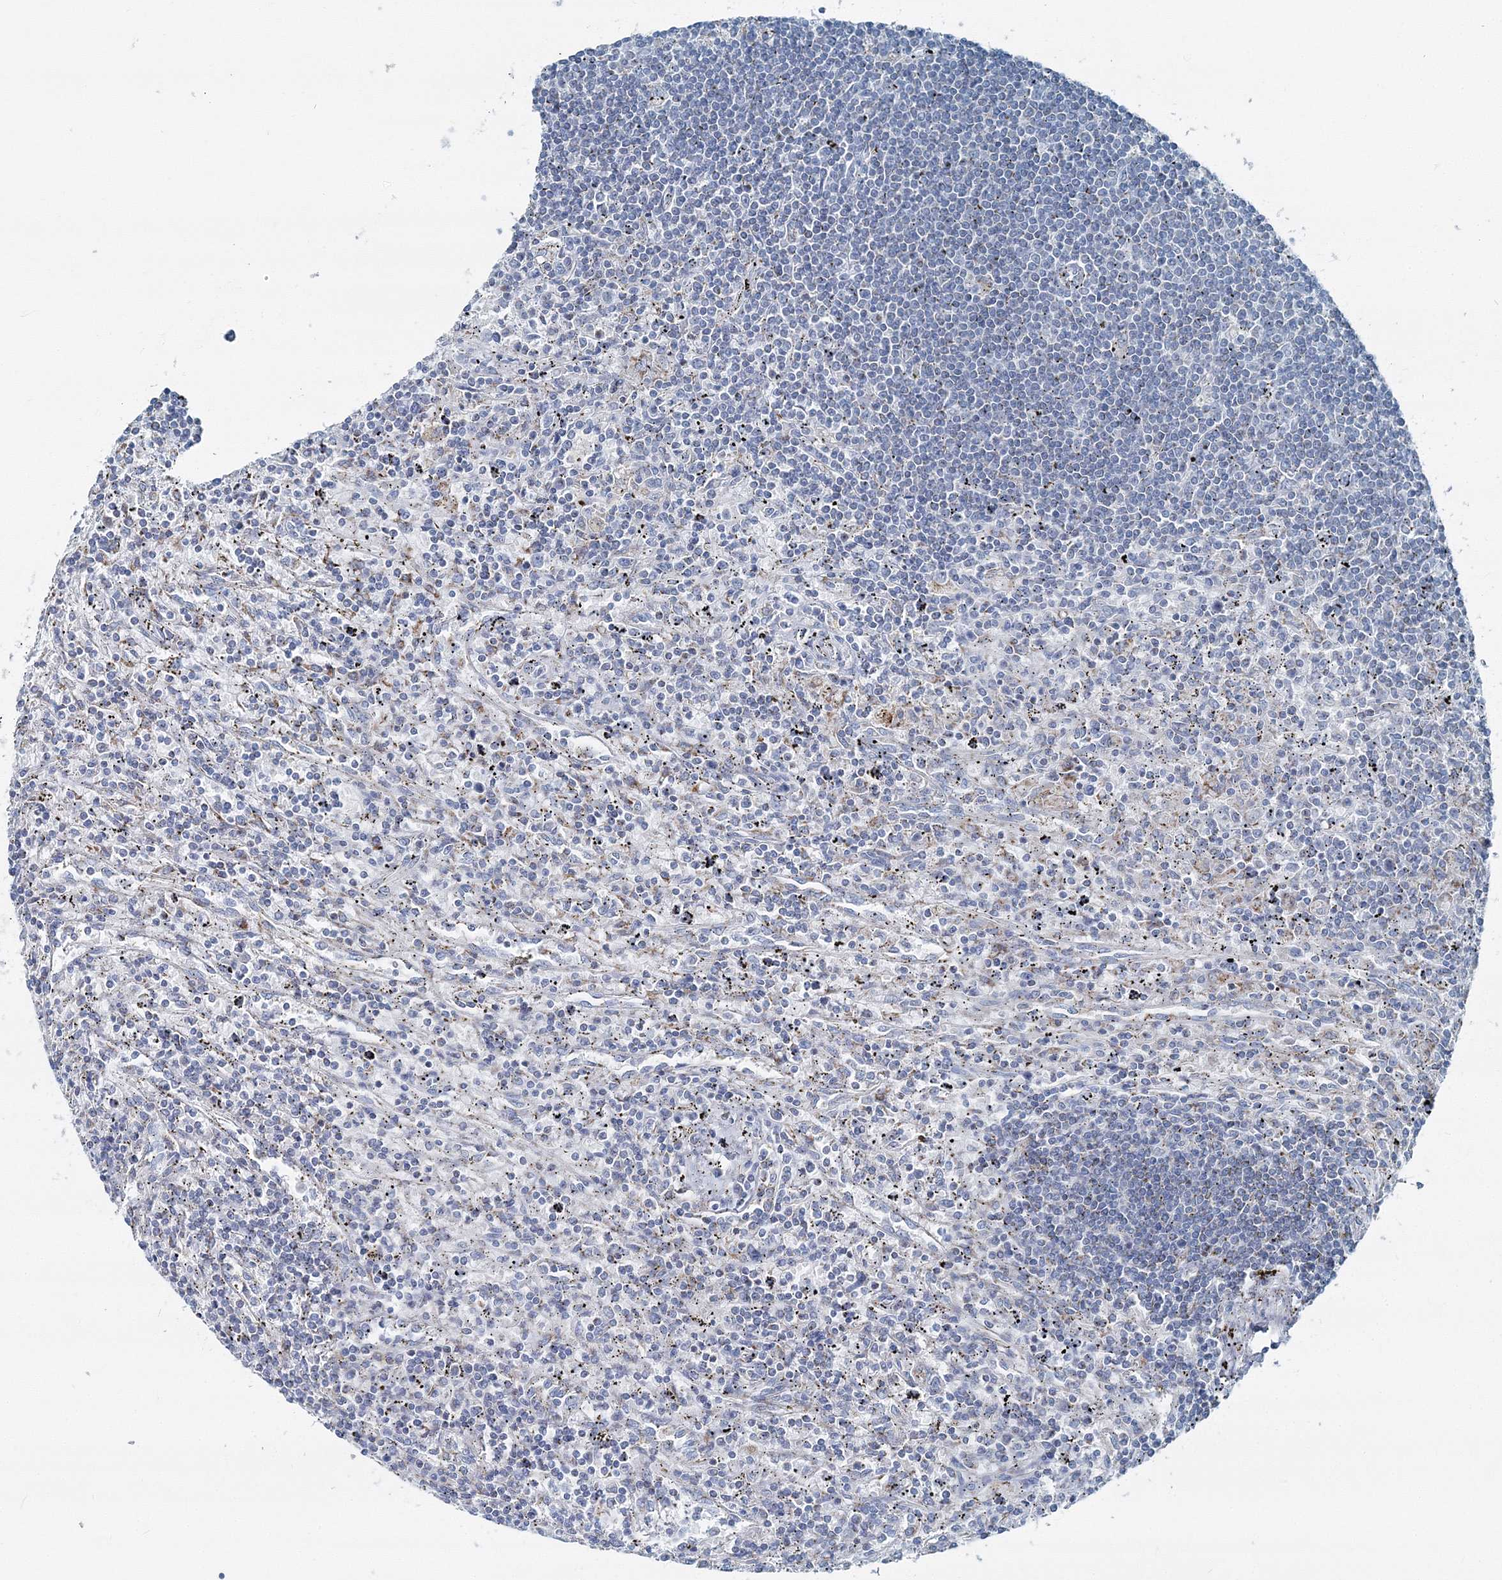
{"staining": {"intensity": "negative", "quantity": "none", "location": "none"}, "tissue": "lymphoma", "cell_type": "Tumor cells", "image_type": "cancer", "snomed": [{"axis": "morphology", "description": "Malignant lymphoma, non-Hodgkin's type, Low grade"}, {"axis": "topography", "description": "Spleen"}], "caption": "DAB immunohistochemical staining of lymphoma reveals no significant expression in tumor cells. Brightfield microscopy of immunohistochemistry (IHC) stained with DAB (3,3'-diaminobenzidine) (brown) and hematoxylin (blue), captured at high magnification.", "gene": "GABARAPL2", "patient": {"sex": "male", "age": 76}}